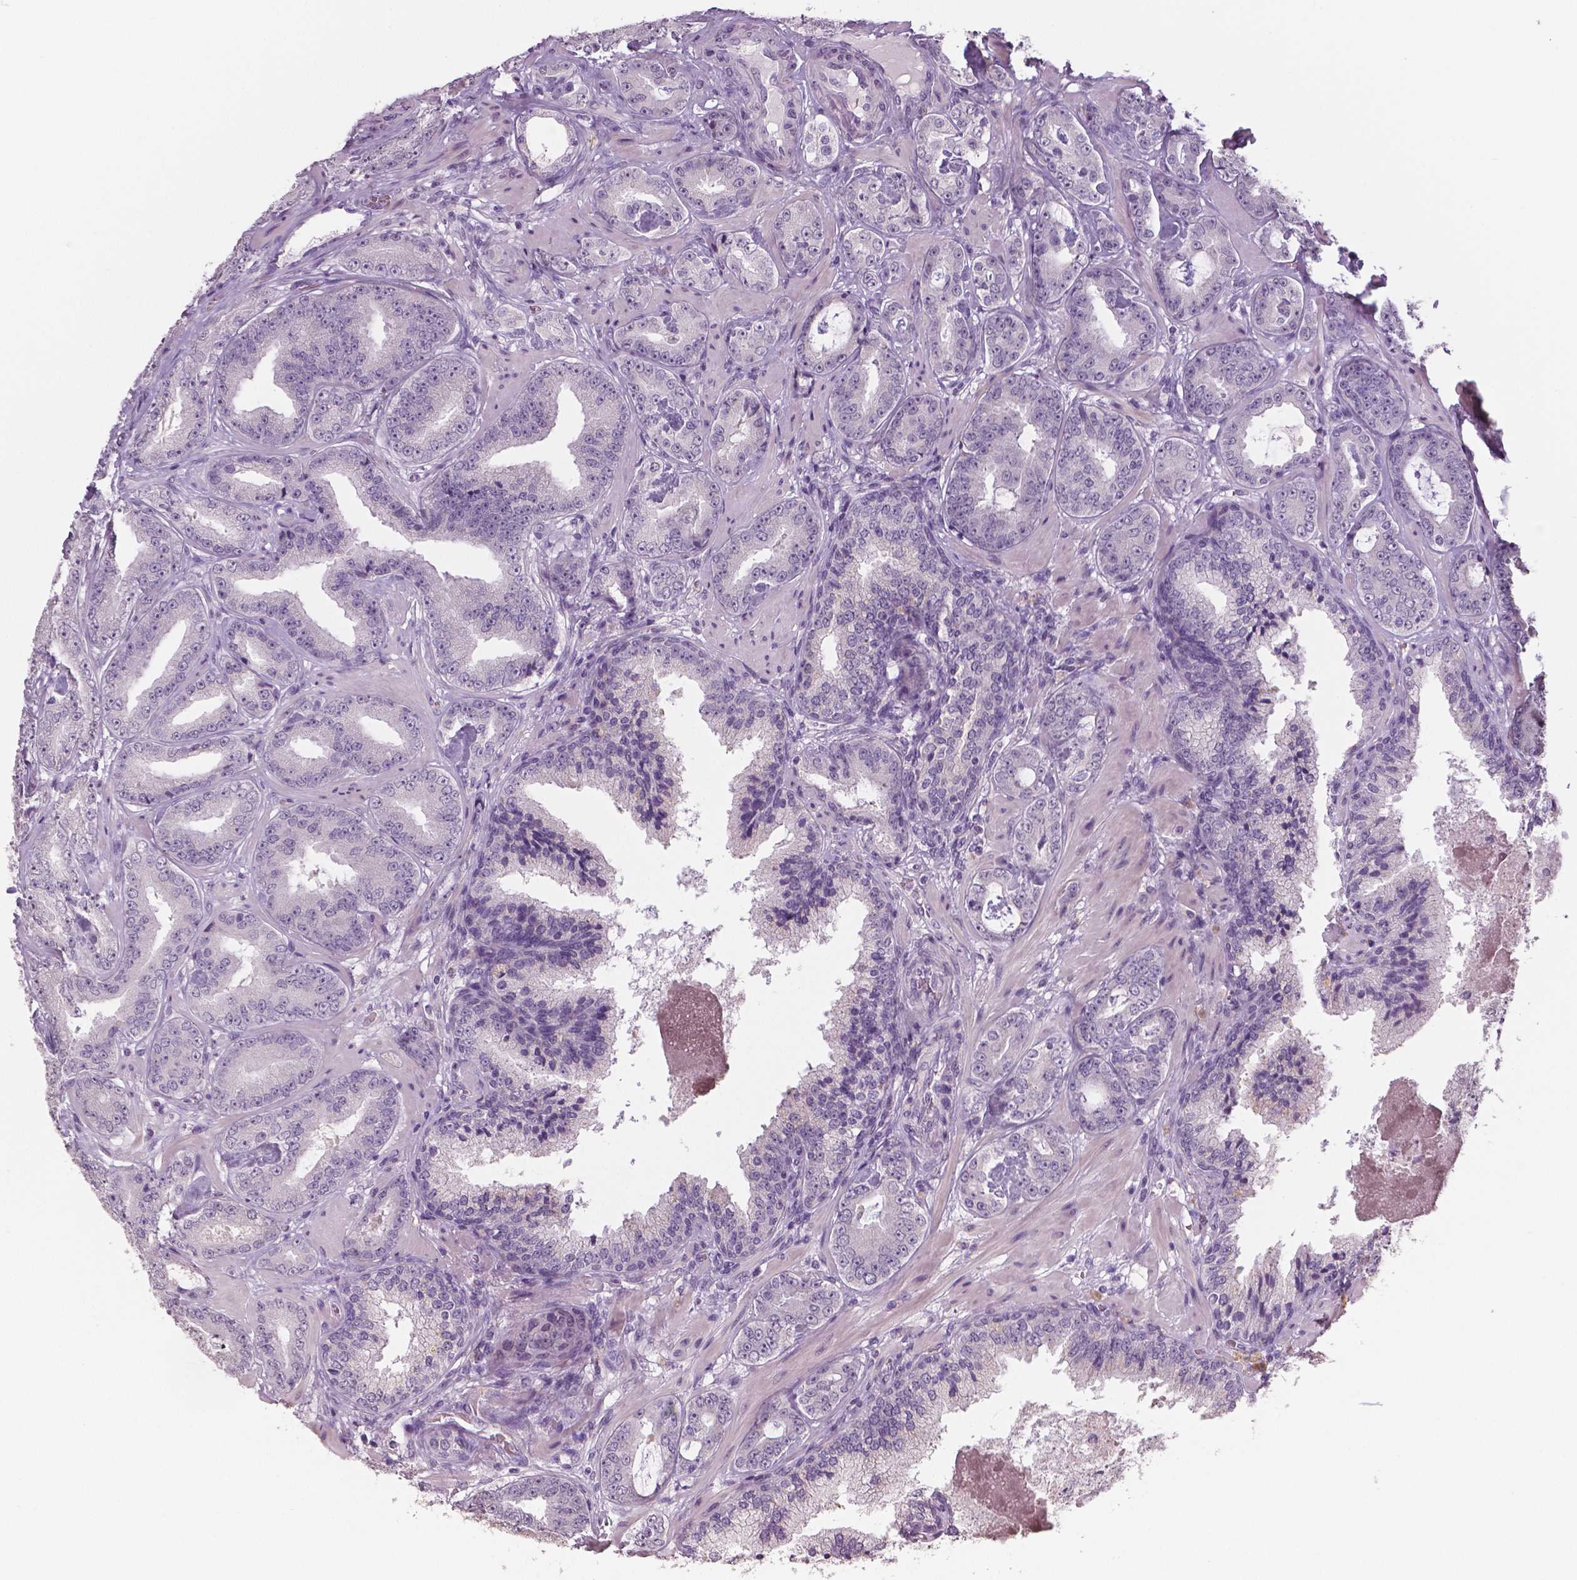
{"staining": {"intensity": "negative", "quantity": "none", "location": "none"}, "tissue": "prostate cancer", "cell_type": "Tumor cells", "image_type": "cancer", "snomed": [{"axis": "morphology", "description": "Adenocarcinoma, Low grade"}, {"axis": "topography", "description": "Prostate"}], "caption": "Human prostate cancer stained for a protein using immunohistochemistry demonstrates no positivity in tumor cells.", "gene": "NECAB1", "patient": {"sex": "male", "age": 60}}